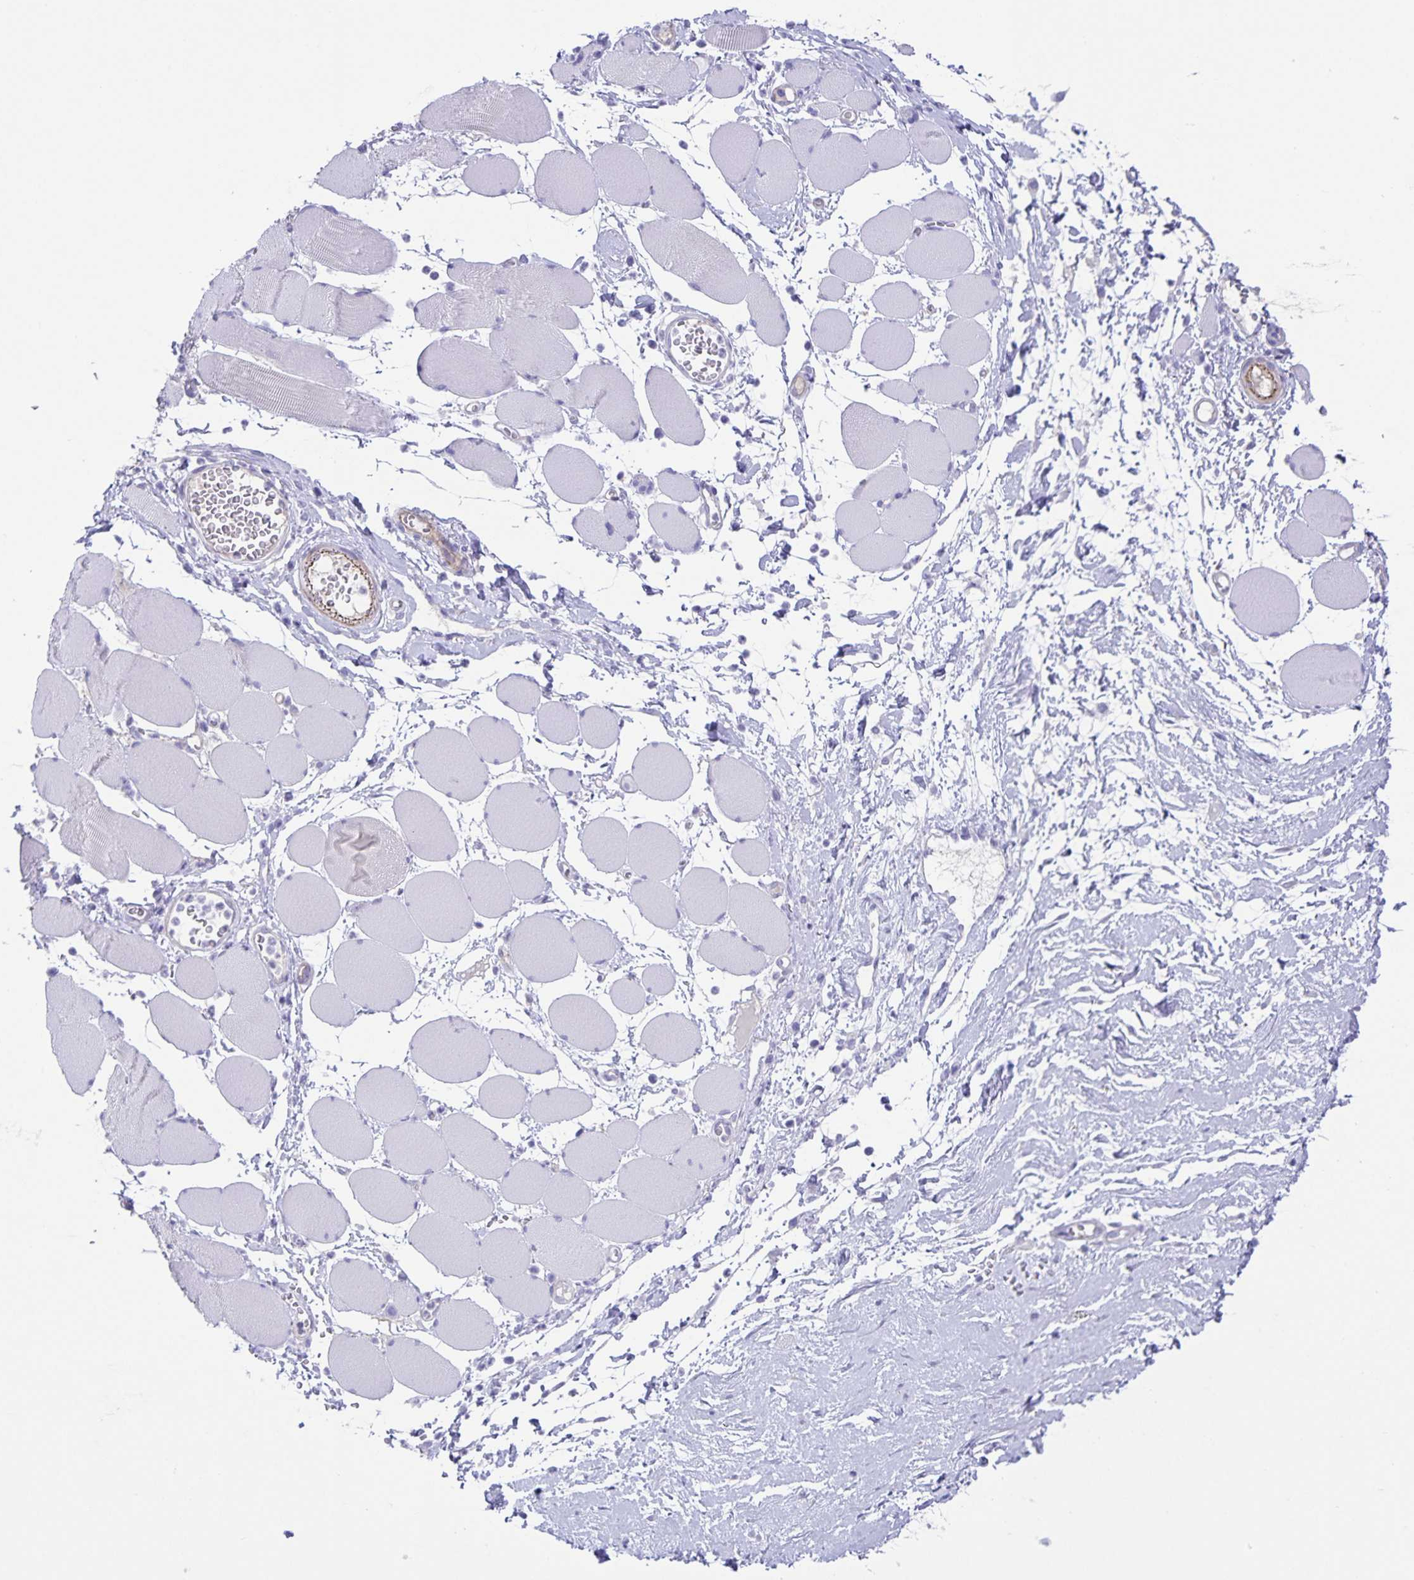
{"staining": {"intensity": "negative", "quantity": "none", "location": "none"}, "tissue": "skeletal muscle", "cell_type": "Myocytes", "image_type": "normal", "snomed": [{"axis": "morphology", "description": "Normal tissue, NOS"}, {"axis": "topography", "description": "Skeletal muscle"}], "caption": "This is an IHC image of benign human skeletal muscle. There is no staining in myocytes.", "gene": "UBQLN3", "patient": {"sex": "female", "age": 75}}